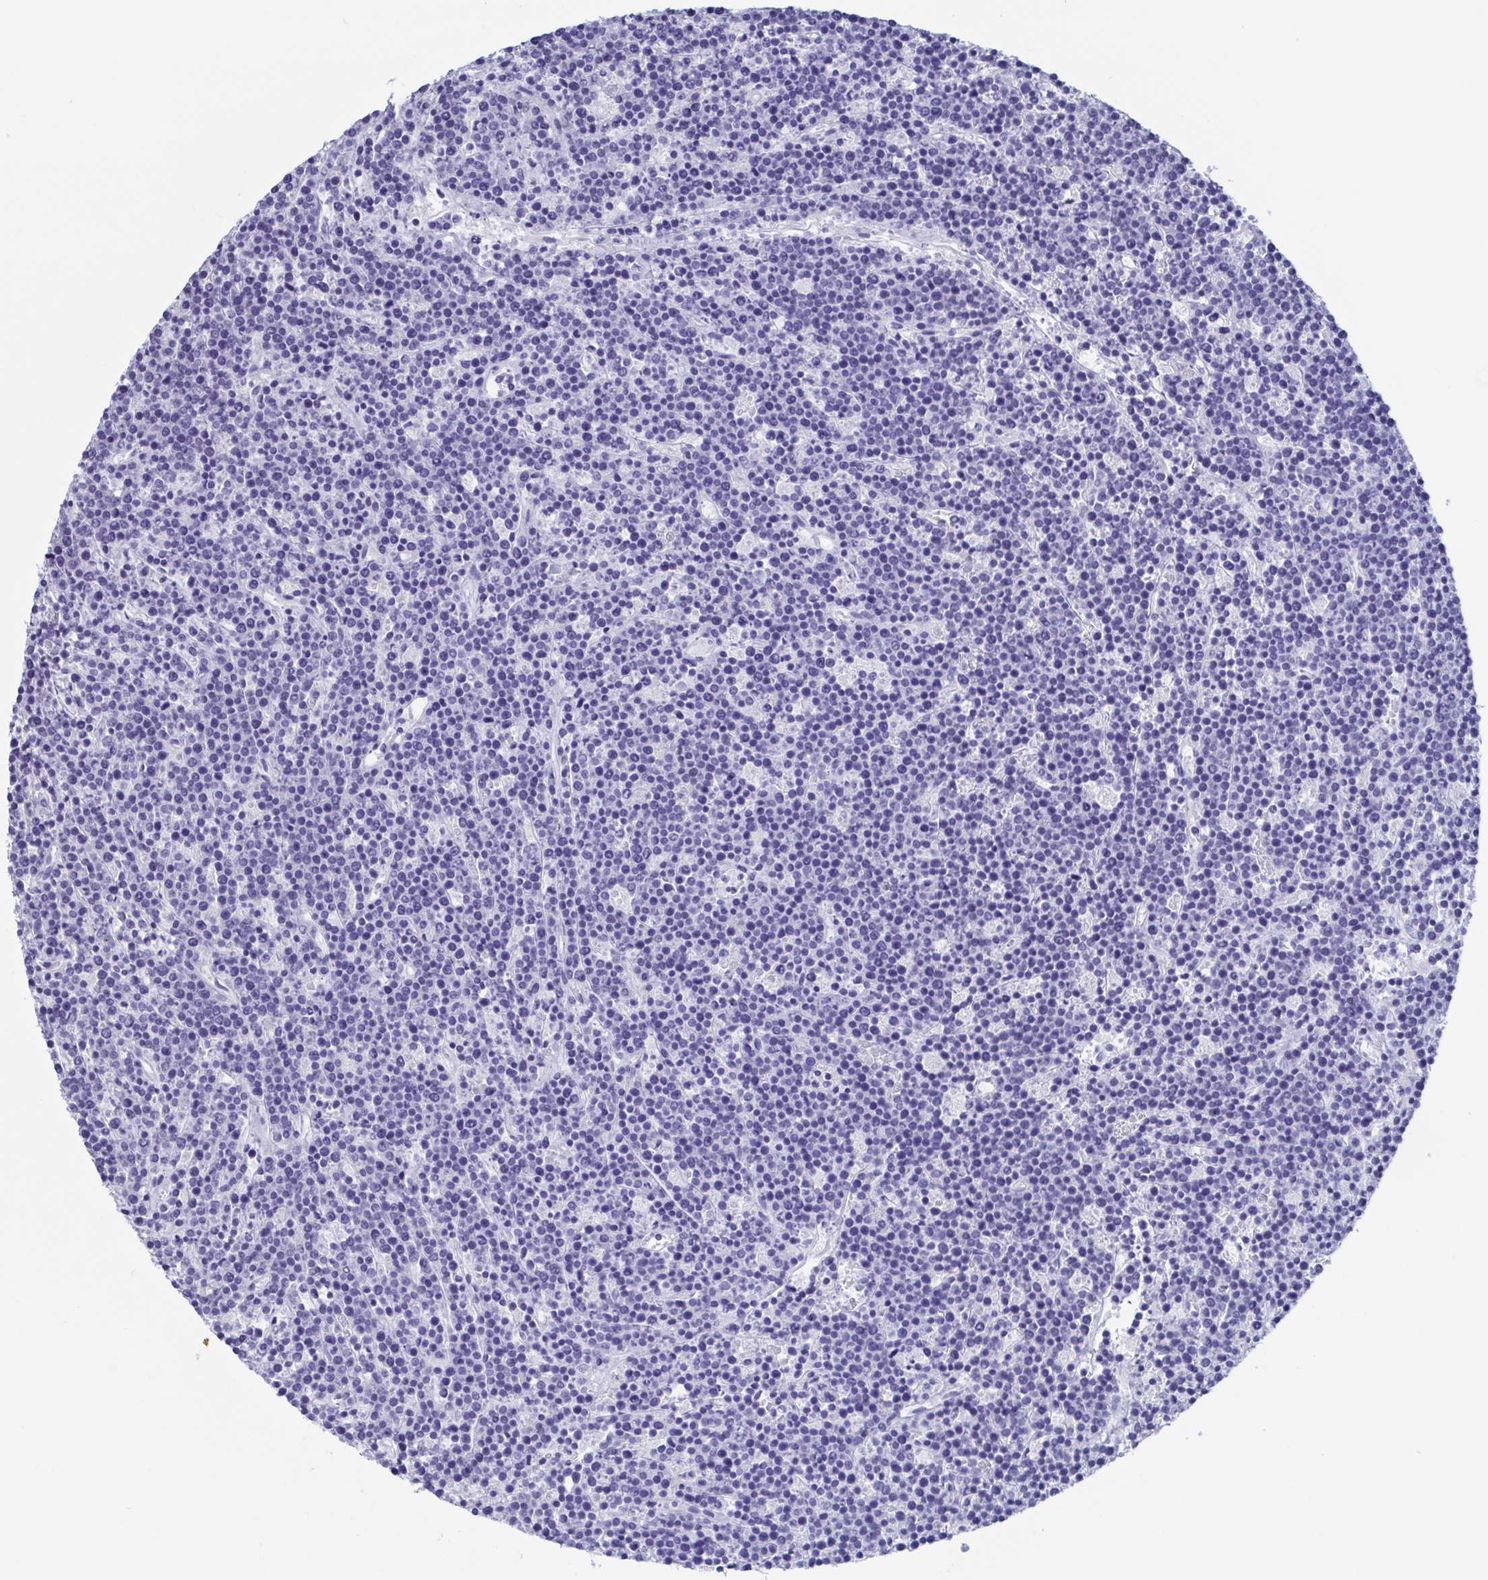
{"staining": {"intensity": "negative", "quantity": "none", "location": "none"}, "tissue": "lymphoma", "cell_type": "Tumor cells", "image_type": "cancer", "snomed": [{"axis": "morphology", "description": "Malignant lymphoma, non-Hodgkin's type, High grade"}, {"axis": "topography", "description": "Ovary"}], "caption": "This is an immunohistochemistry histopathology image of high-grade malignant lymphoma, non-Hodgkin's type. There is no expression in tumor cells.", "gene": "TREH", "patient": {"sex": "female", "age": 56}}